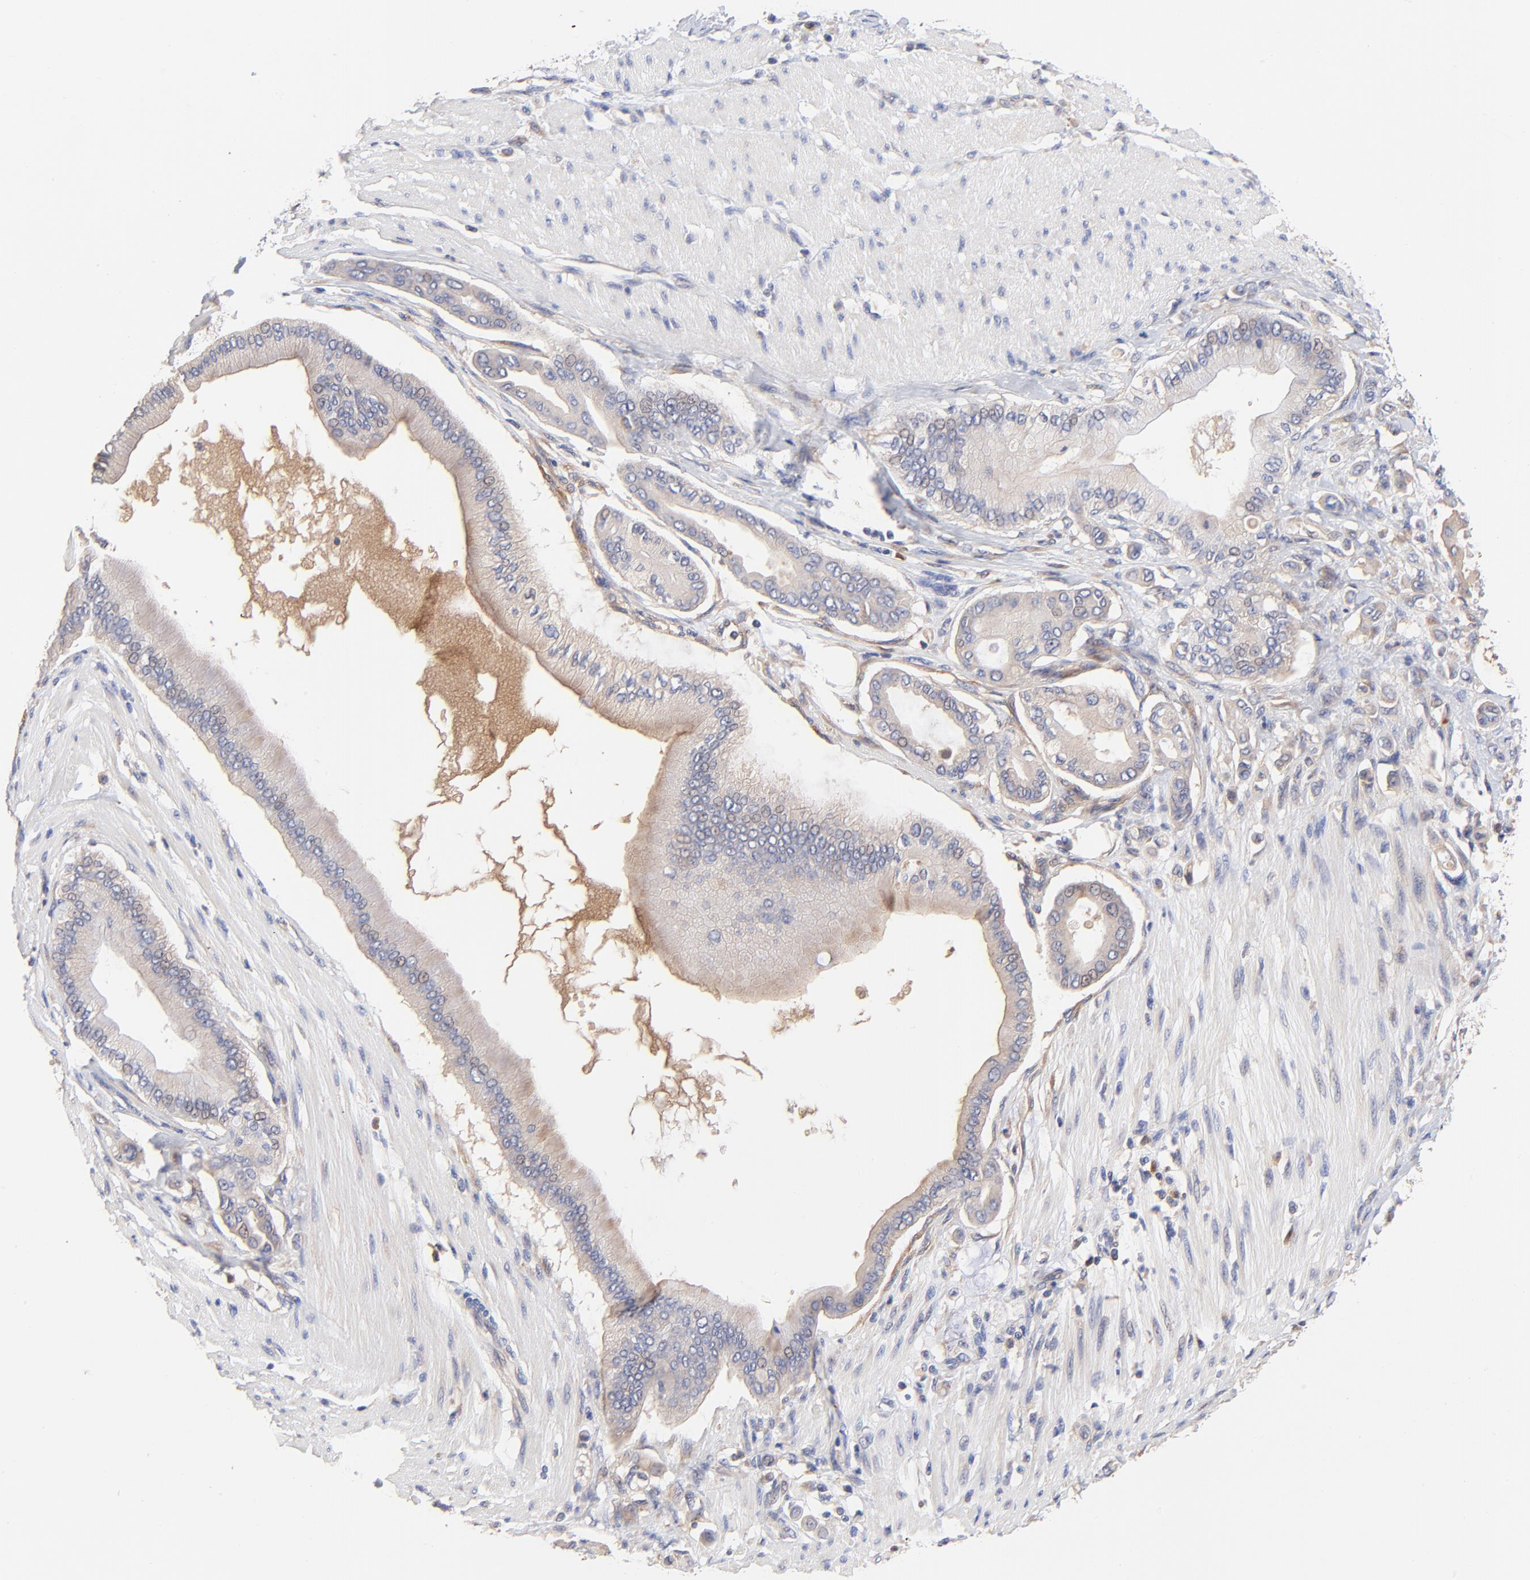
{"staining": {"intensity": "weak", "quantity": "25%-75%", "location": "cytoplasmic/membranous"}, "tissue": "pancreatic cancer", "cell_type": "Tumor cells", "image_type": "cancer", "snomed": [{"axis": "morphology", "description": "Adenocarcinoma, NOS"}, {"axis": "morphology", "description": "Adenocarcinoma, metastatic, NOS"}, {"axis": "topography", "description": "Lymph node"}, {"axis": "topography", "description": "Pancreas"}, {"axis": "topography", "description": "Duodenum"}], "caption": "Weak cytoplasmic/membranous expression is present in about 25%-75% of tumor cells in pancreatic cancer (adenocarcinoma). Using DAB (brown) and hematoxylin (blue) stains, captured at high magnification using brightfield microscopy.", "gene": "PTK7", "patient": {"sex": "female", "age": 64}}